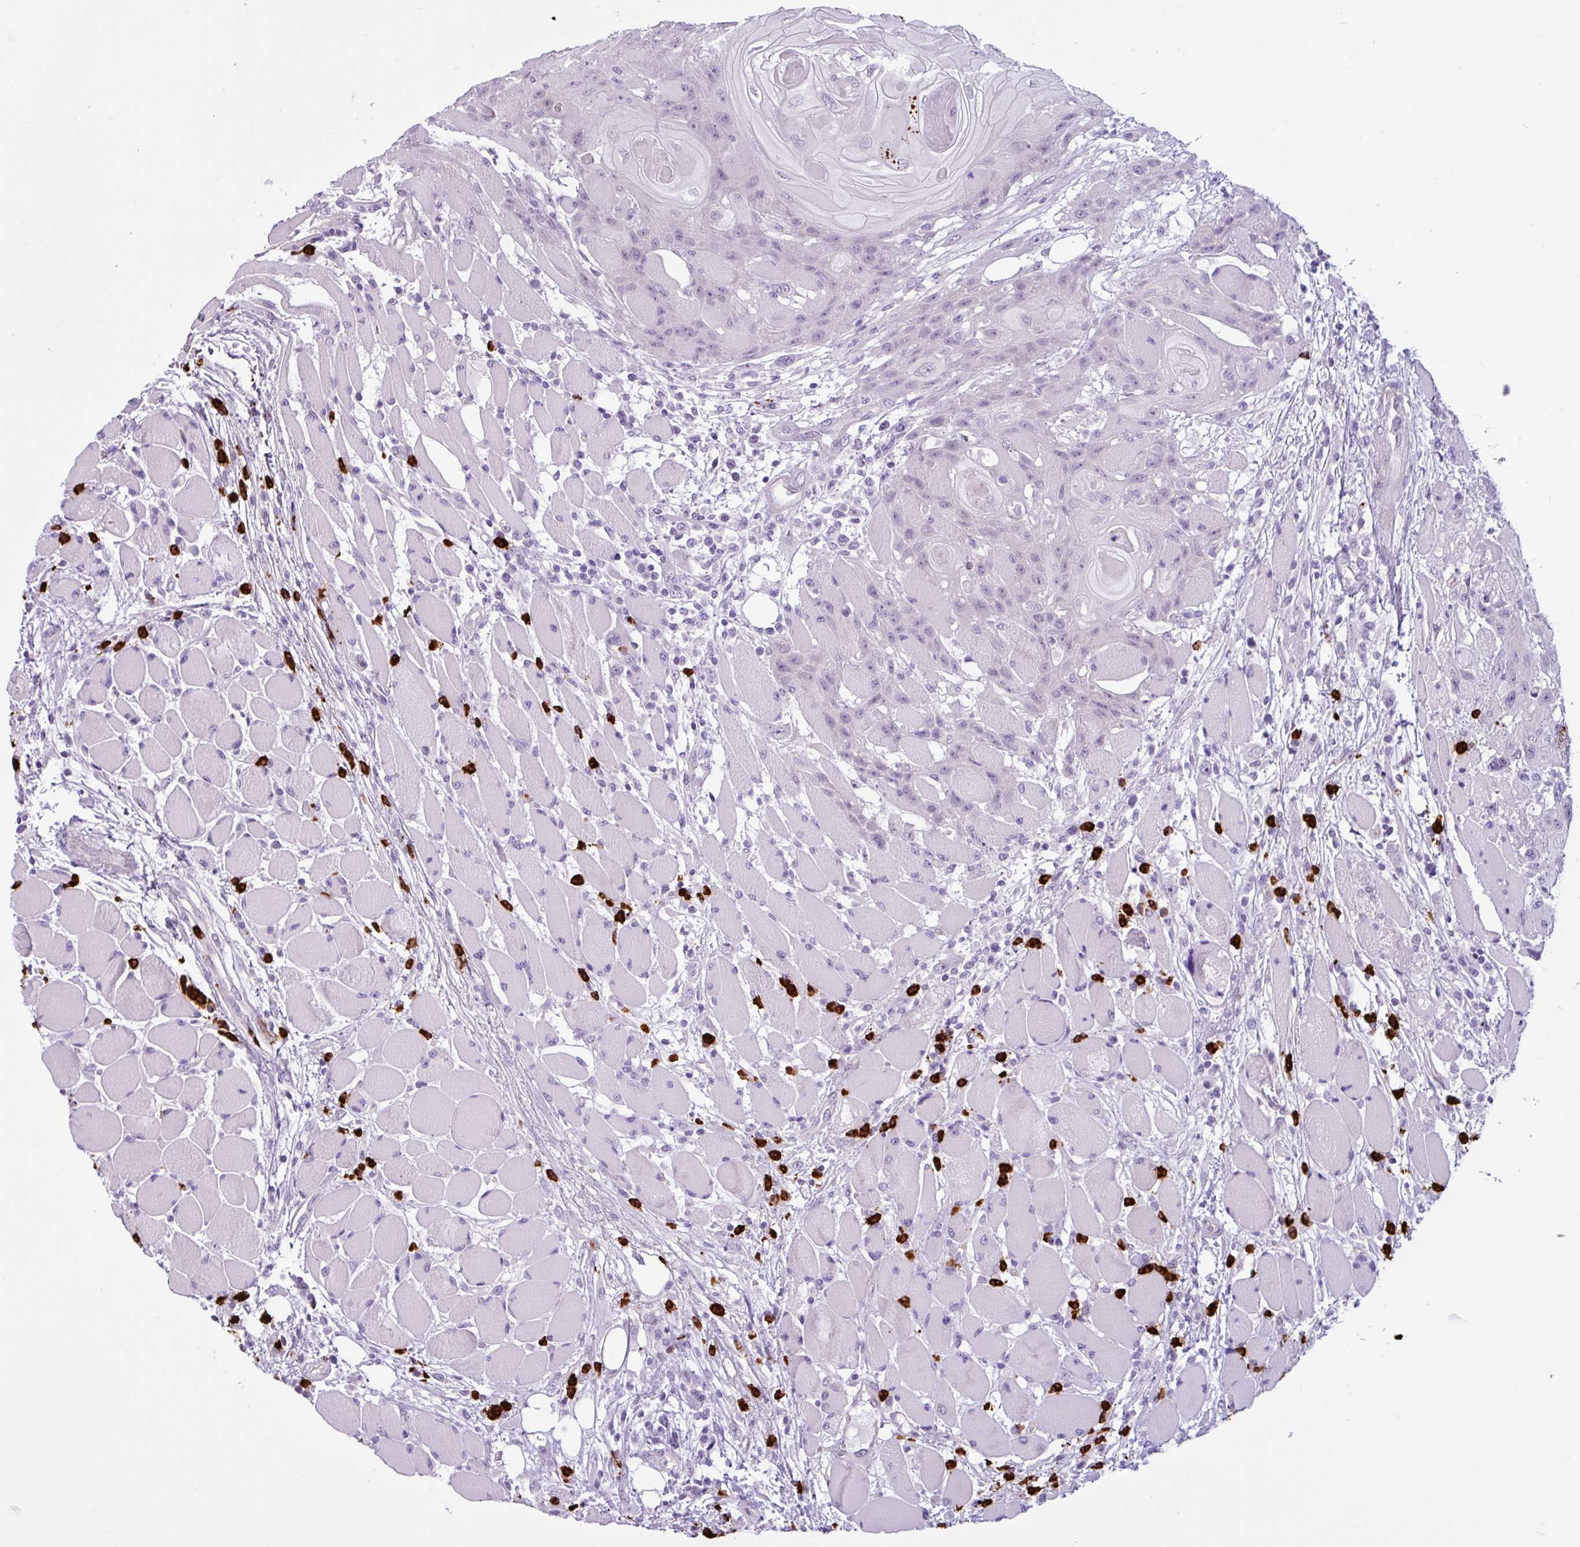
{"staining": {"intensity": "negative", "quantity": "none", "location": "none"}, "tissue": "head and neck cancer", "cell_type": "Tumor cells", "image_type": "cancer", "snomed": [{"axis": "morphology", "description": "Squamous cell carcinoma, NOS"}, {"axis": "topography", "description": "Head-Neck"}], "caption": "The micrograph reveals no significant expression in tumor cells of head and neck cancer.", "gene": "TMEM178A", "patient": {"sex": "female", "age": 43}}